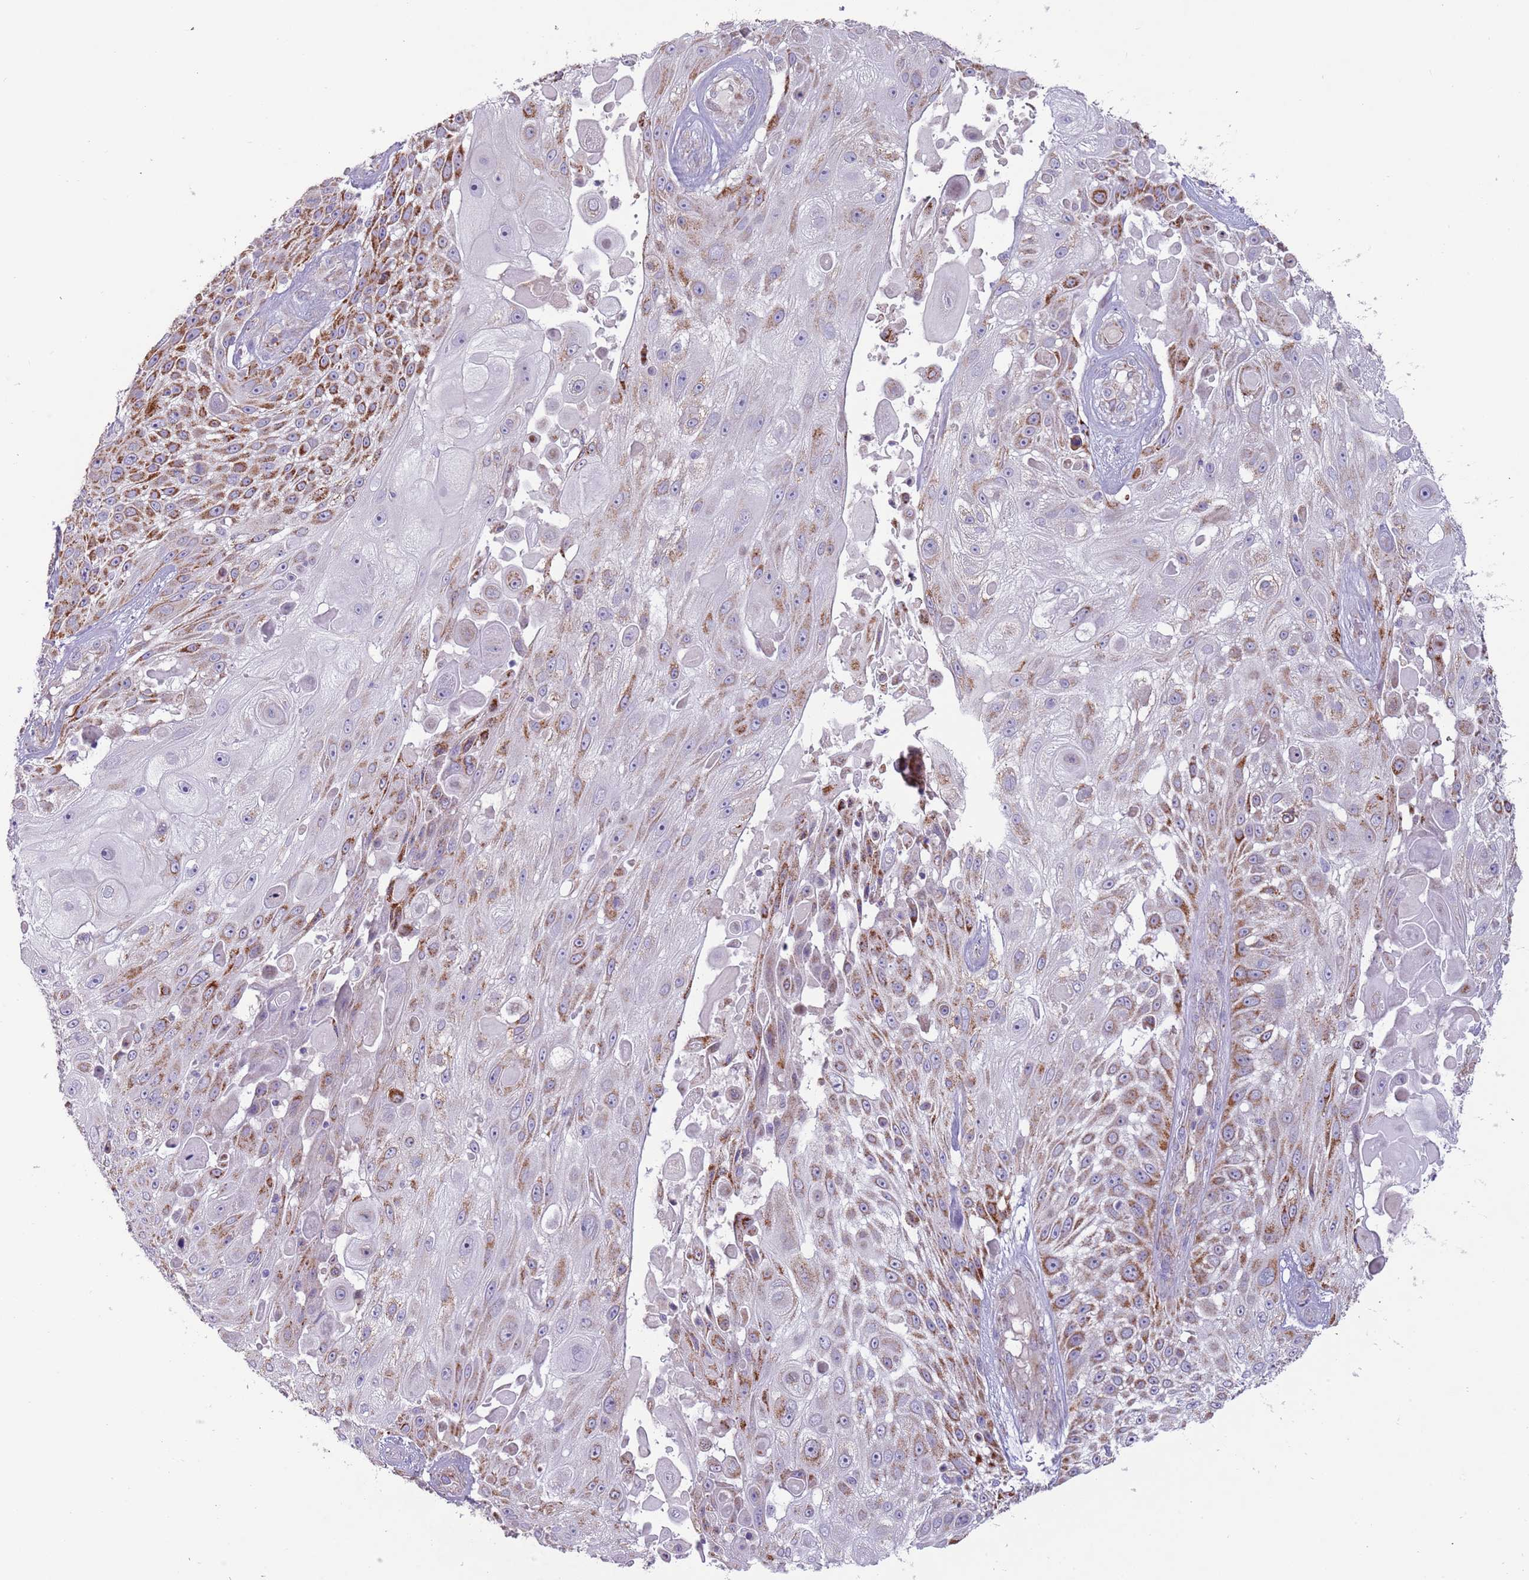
{"staining": {"intensity": "strong", "quantity": "25%-75%", "location": "cytoplasmic/membranous"}, "tissue": "skin cancer", "cell_type": "Tumor cells", "image_type": "cancer", "snomed": [{"axis": "morphology", "description": "Squamous cell carcinoma, NOS"}, {"axis": "topography", "description": "Skin"}], "caption": "Skin squamous cell carcinoma was stained to show a protein in brown. There is high levels of strong cytoplasmic/membranous positivity in about 25%-75% of tumor cells.", "gene": "RNF222", "patient": {"sex": "female", "age": 86}}